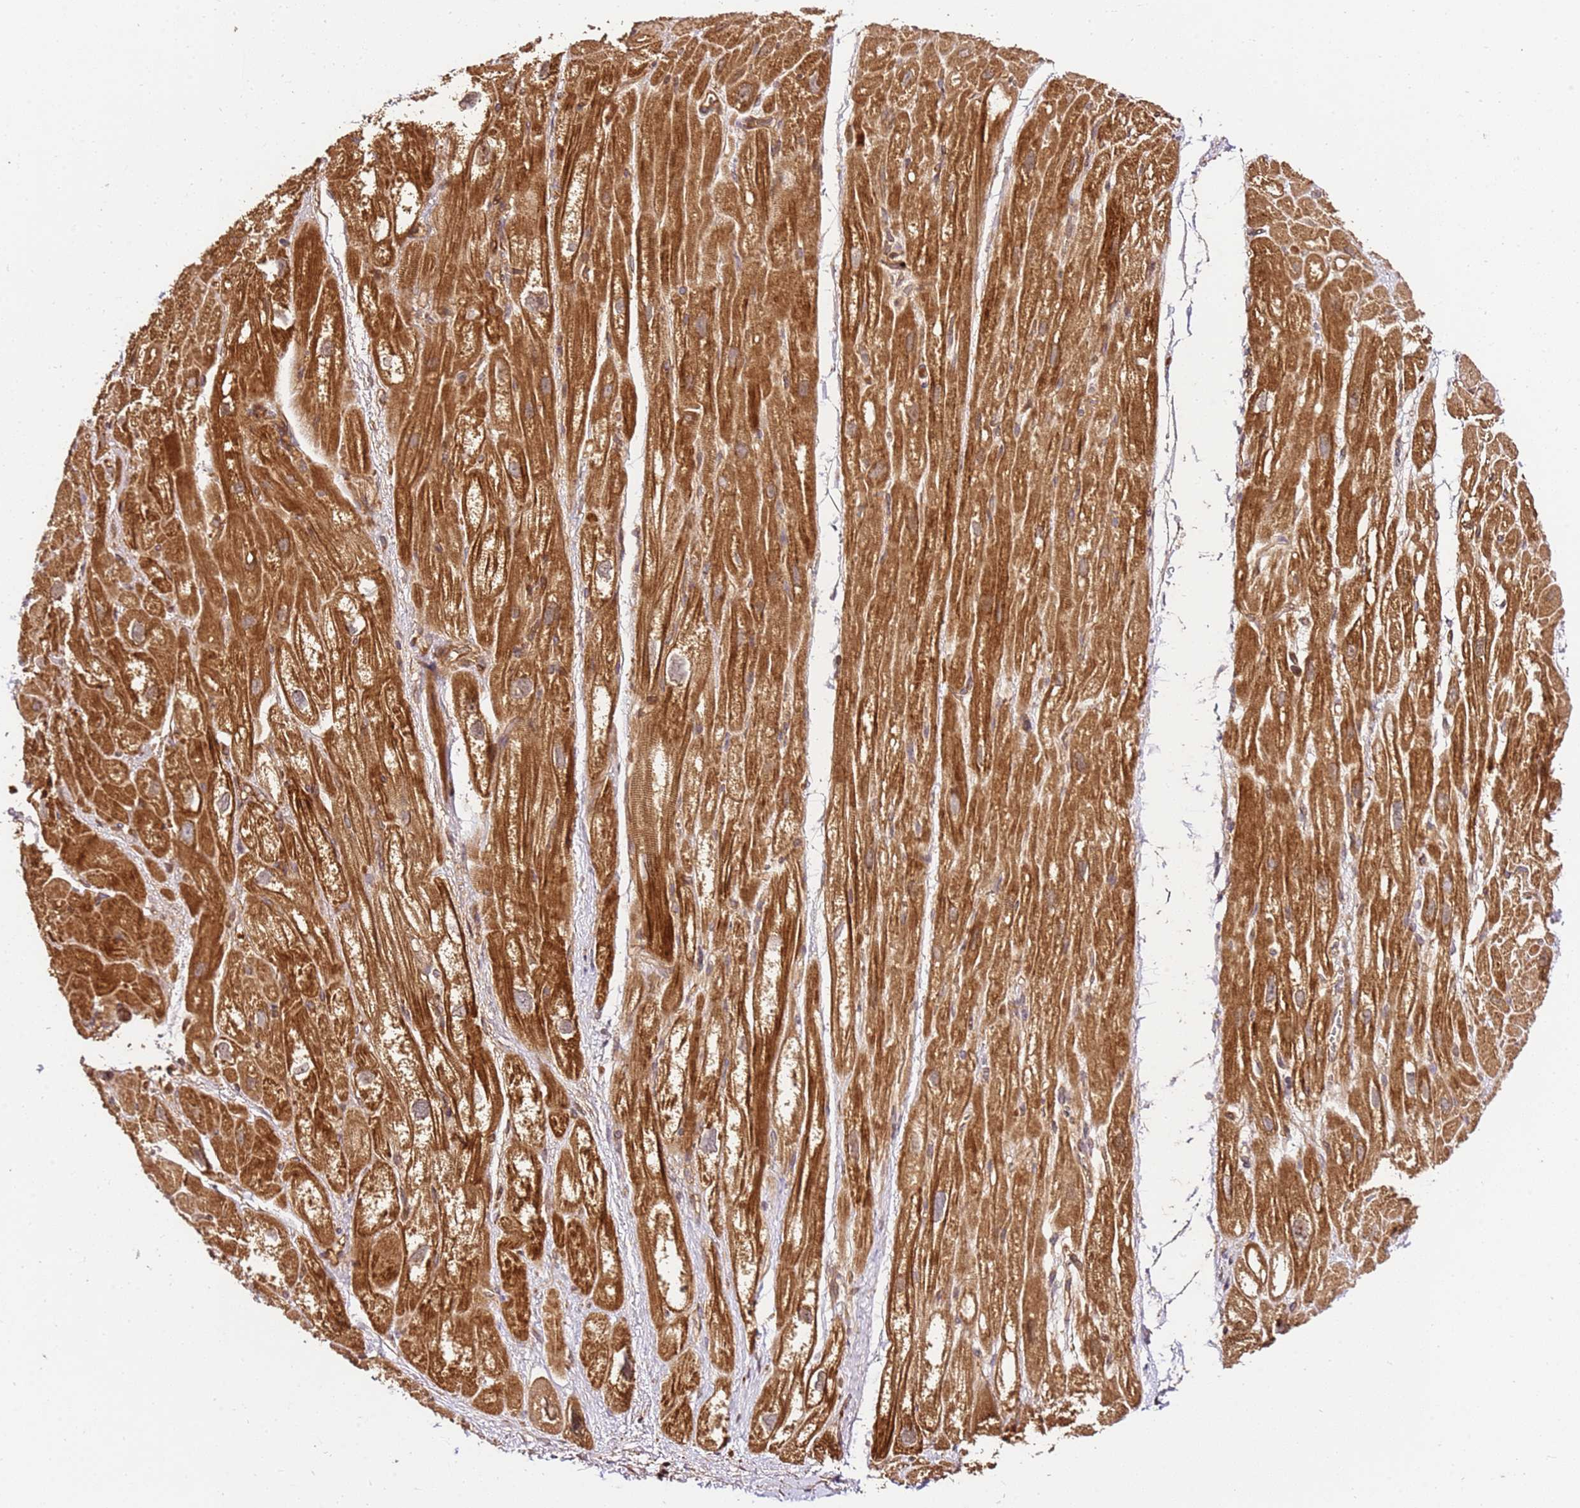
{"staining": {"intensity": "strong", "quantity": ">75%", "location": "cytoplasmic/membranous"}, "tissue": "heart muscle", "cell_type": "Cardiomyocytes", "image_type": "normal", "snomed": [{"axis": "morphology", "description": "Normal tissue, NOS"}, {"axis": "topography", "description": "Heart"}], "caption": "Heart muscle stained with a brown dye reveals strong cytoplasmic/membranous positive expression in about >75% of cardiomyocytes.", "gene": "KATNAL2", "patient": {"sex": "male", "age": 50}}